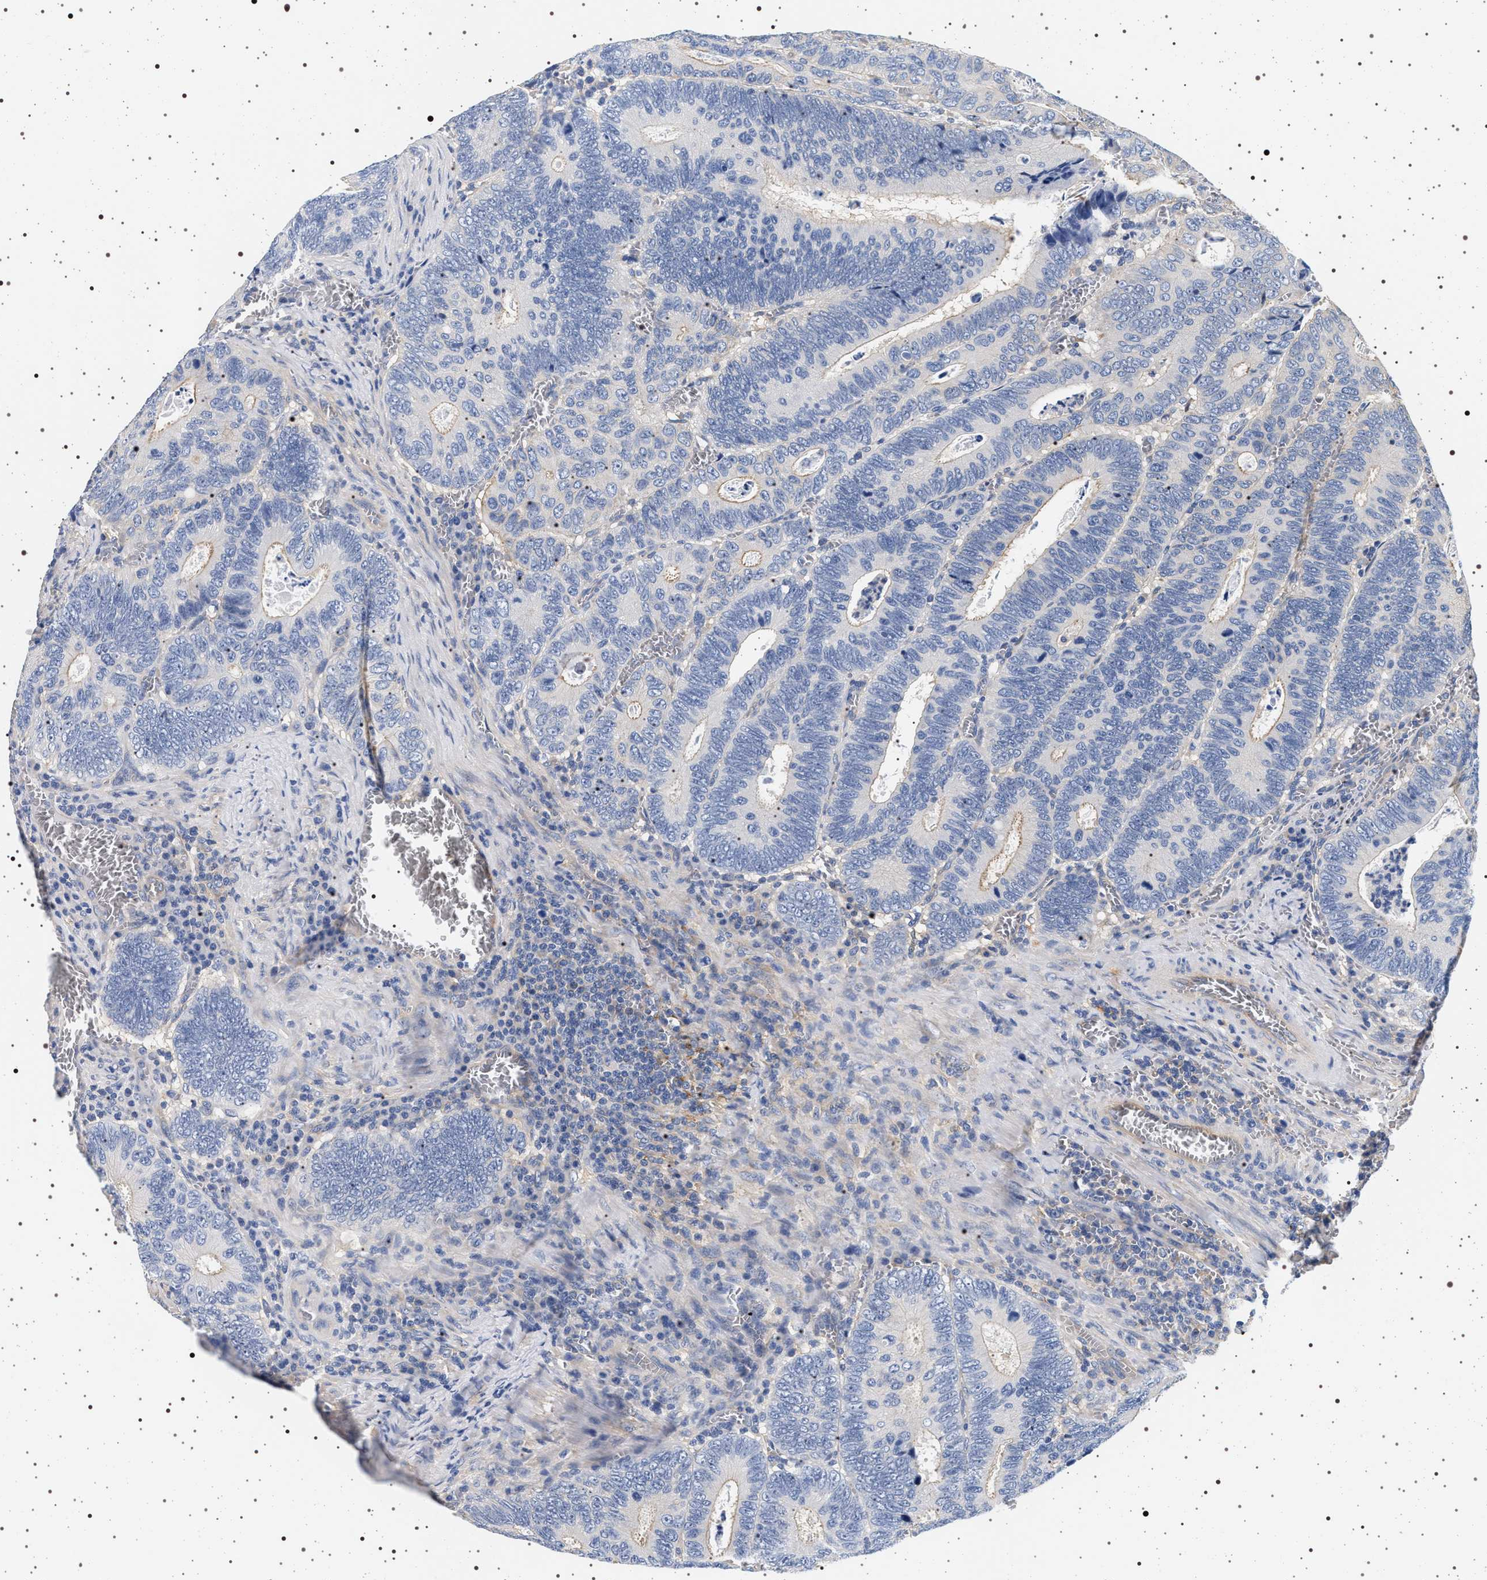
{"staining": {"intensity": "weak", "quantity": "<25%", "location": "cytoplasmic/membranous"}, "tissue": "colorectal cancer", "cell_type": "Tumor cells", "image_type": "cancer", "snomed": [{"axis": "morphology", "description": "Inflammation, NOS"}, {"axis": "morphology", "description": "Adenocarcinoma, NOS"}, {"axis": "topography", "description": "Colon"}], "caption": "High magnification brightfield microscopy of colorectal cancer (adenocarcinoma) stained with DAB (brown) and counterstained with hematoxylin (blue): tumor cells show no significant staining. (DAB (3,3'-diaminobenzidine) immunohistochemistry, high magnification).", "gene": "HSD17B1", "patient": {"sex": "male", "age": 72}}